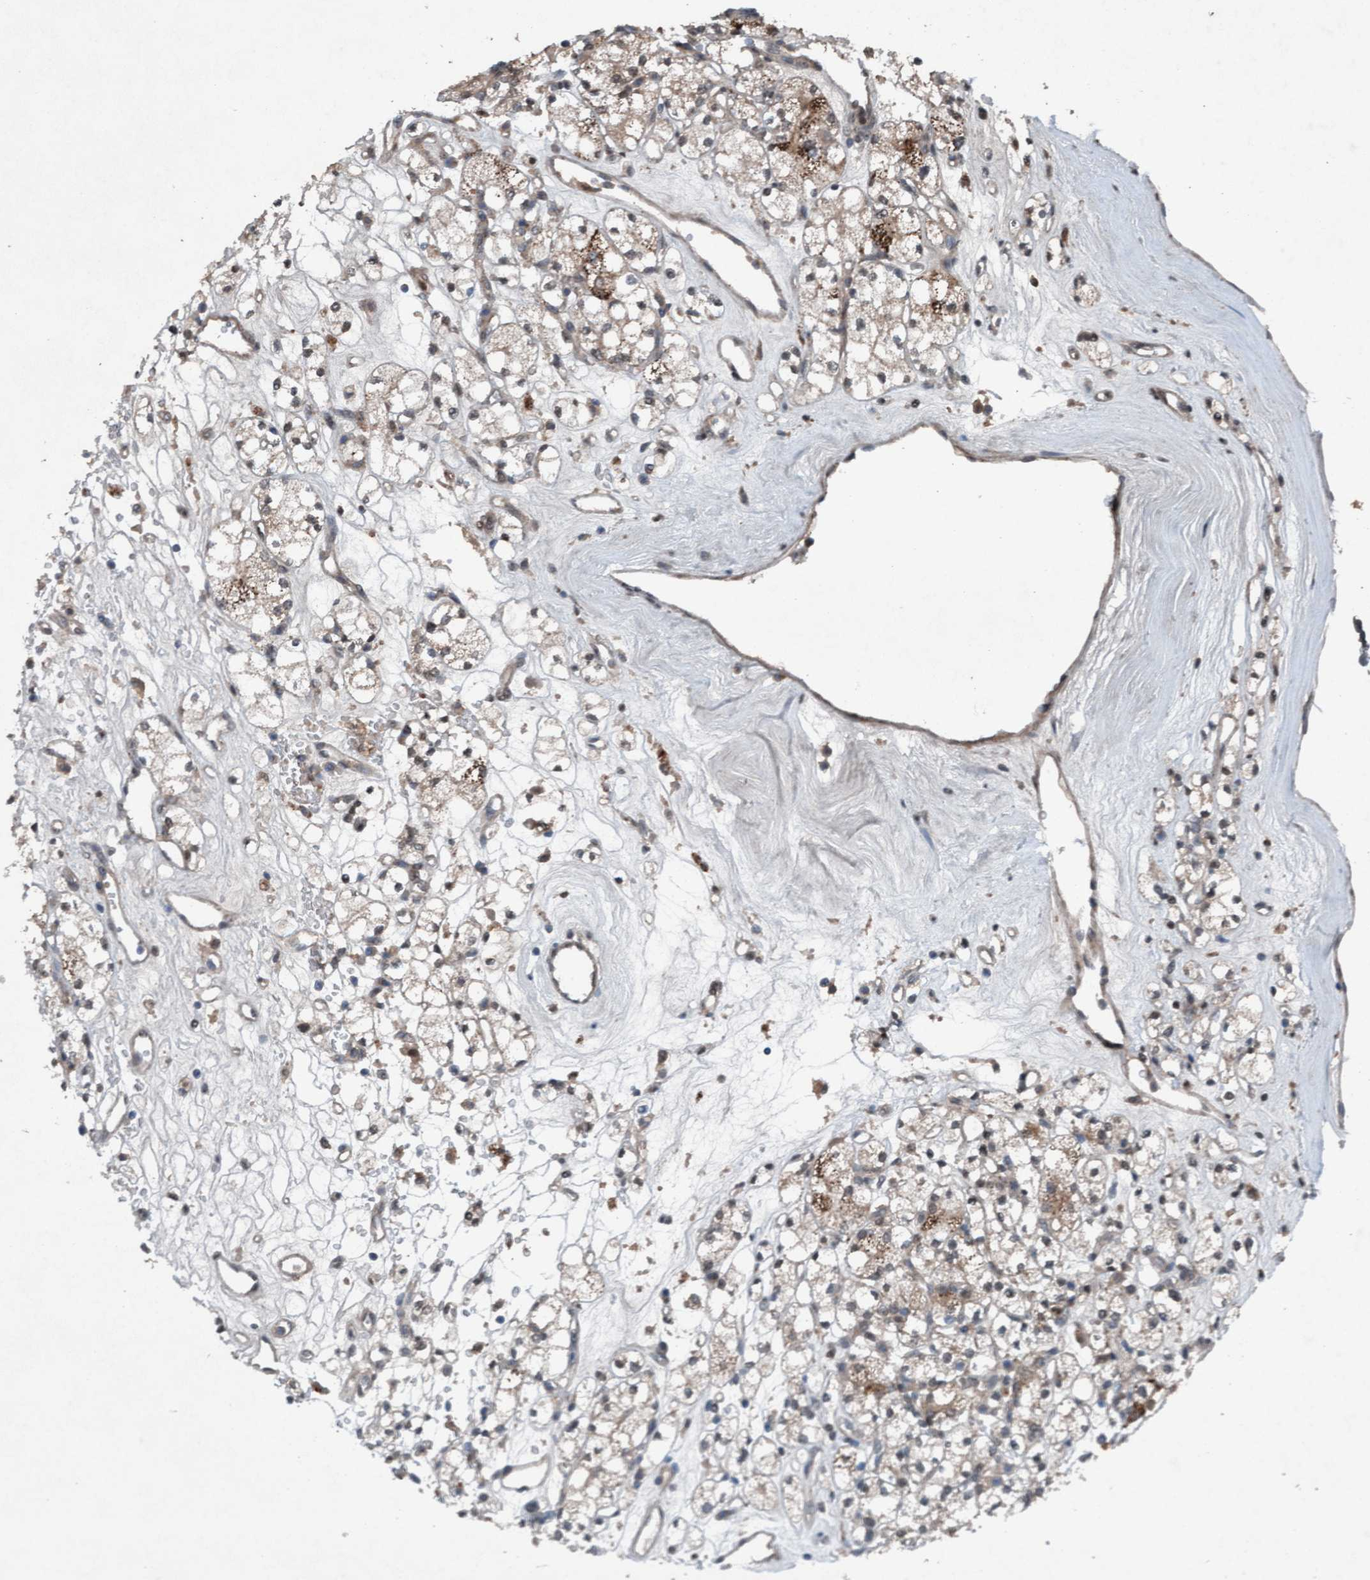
{"staining": {"intensity": "moderate", "quantity": "25%-75%", "location": "cytoplasmic/membranous"}, "tissue": "renal cancer", "cell_type": "Tumor cells", "image_type": "cancer", "snomed": [{"axis": "morphology", "description": "Adenocarcinoma, NOS"}, {"axis": "topography", "description": "Kidney"}], "caption": "Moderate cytoplasmic/membranous protein expression is appreciated in about 25%-75% of tumor cells in renal cancer (adenocarcinoma). The staining was performed using DAB to visualize the protein expression in brown, while the nuclei were stained in blue with hematoxylin (Magnification: 20x).", "gene": "PLXNB2", "patient": {"sex": "male", "age": 77}}